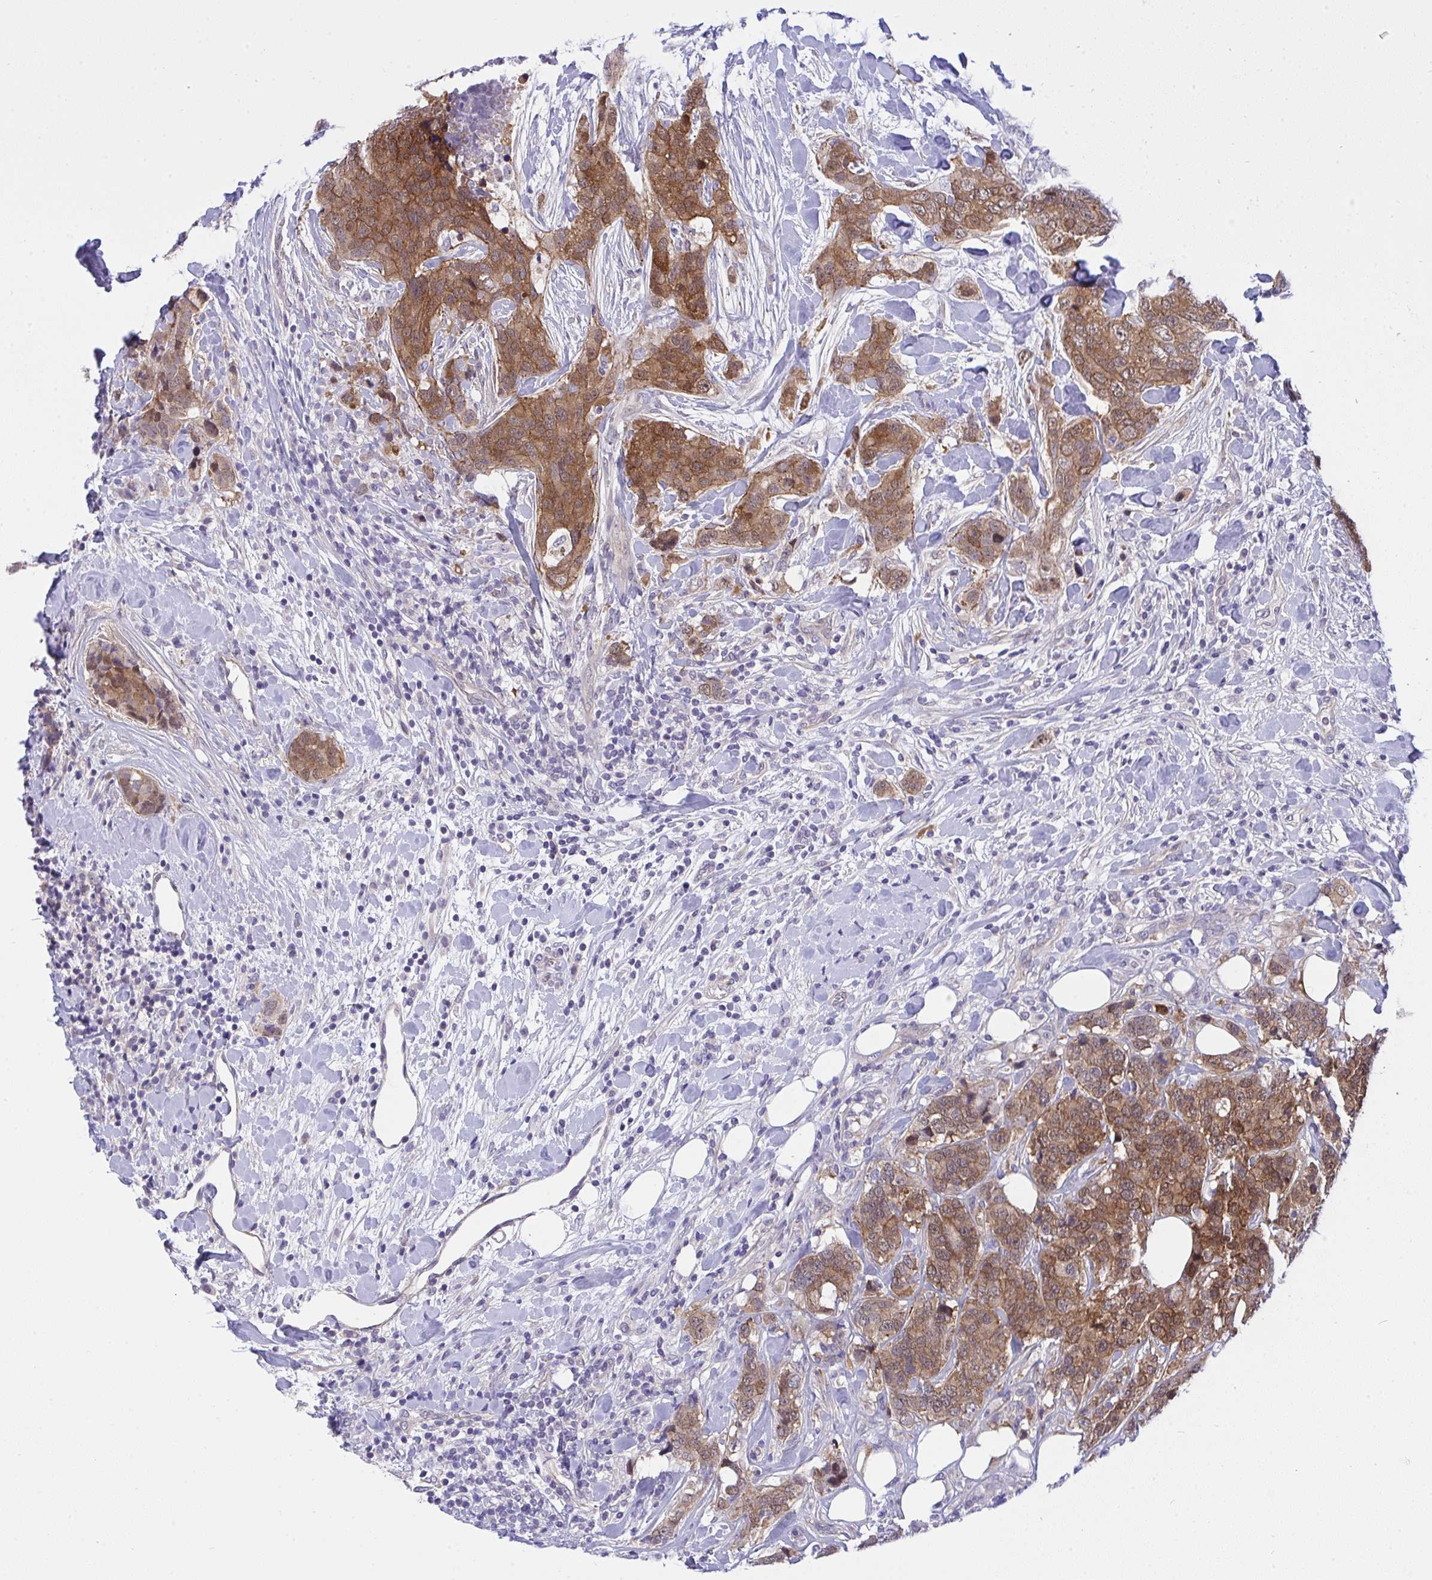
{"staining": {"intensity": "moderate", "quantity": ">75%", "location": "cytoplasmic/membranous,nuclear"}, "tissue": "breast cancer", "cell_type": "Tumor cells", "image_type": "cancer", "snomed": [{"axis": "morphology", "description": "Lobular carcinoma"}, {"axis": "topography", "description": "Breast"}], "caption": "Breast lobular carcinoma was stained to show a protein in brown. There is medium levels of moderate cytoplasmic/membranous and nuclear expression in approximately >75% of tumor cells. The protein is stained brown, and the nuclei are stained in blue (DAB IHC with brightfield microscopy, high magnification).", "gene": "HOXD12", "patient": {"sex": "female", "age": 59}}